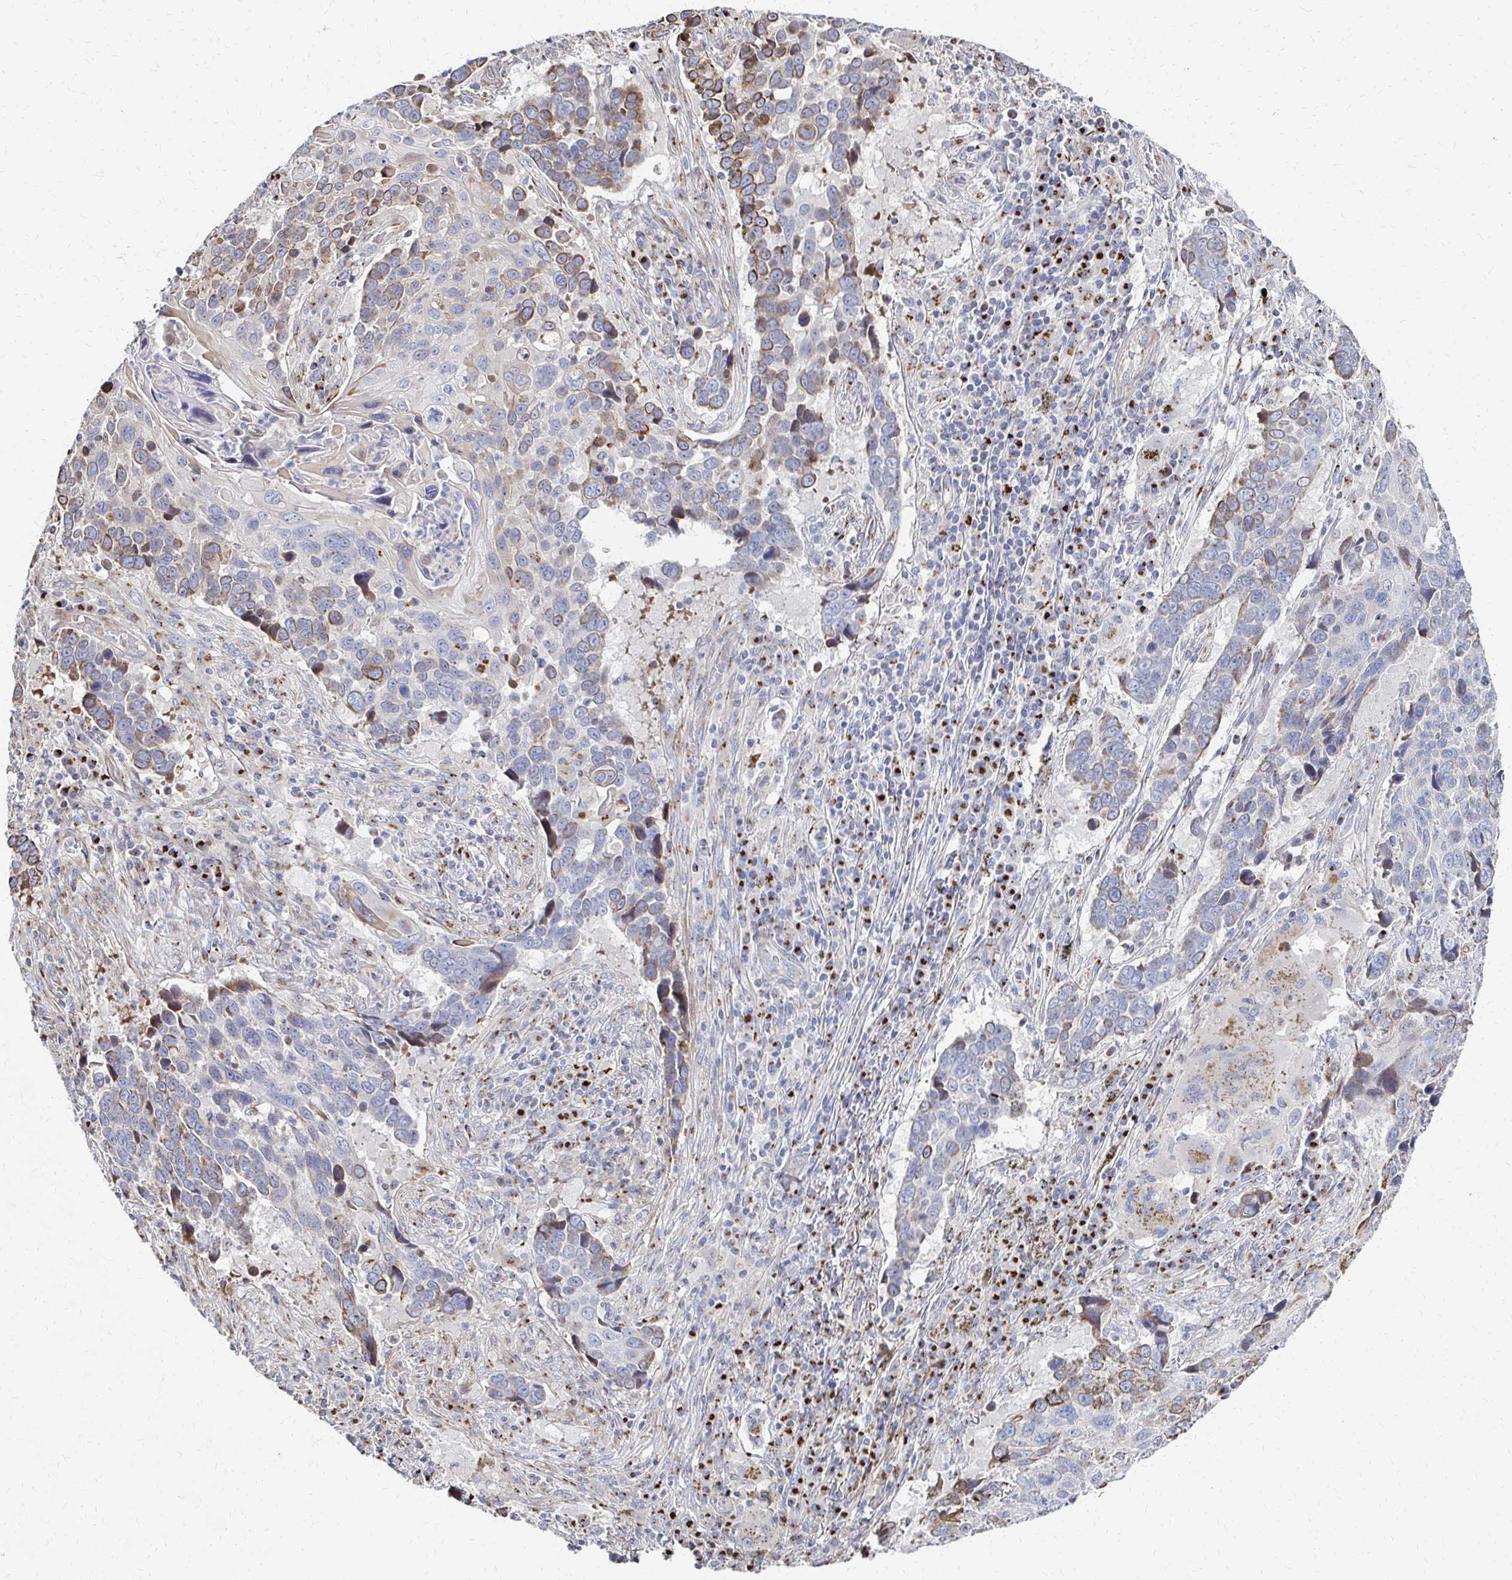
{"staining": {"intensity": "moderate", "quantity": "<25%", "location": "cytoplasmic/membranous"}, "tissue": "lung cancer", "cell_type": "Tumor cells", "image_type": "cancer", "snomed": [{"axis": "morphology", "description": "Squamous cell carcinoma, NOS"}, {"axis": "topography", "description": "Lung"}], "caption": "An immunohistochemistry photomicrograph of tumor tissue is shown. Protein staining in brown shows moderate cytoplasmic/membranous positivity in lung squamous cell carcinoma within tumor cells. Using DAB (3,3'-diaminobenzidine) (brown) and hematoxylin (blue) stains, captured at high magnification using brightfield microscopy.", "gene": "MAN1A1", "patient": {"sex": "male", "age": 68}}